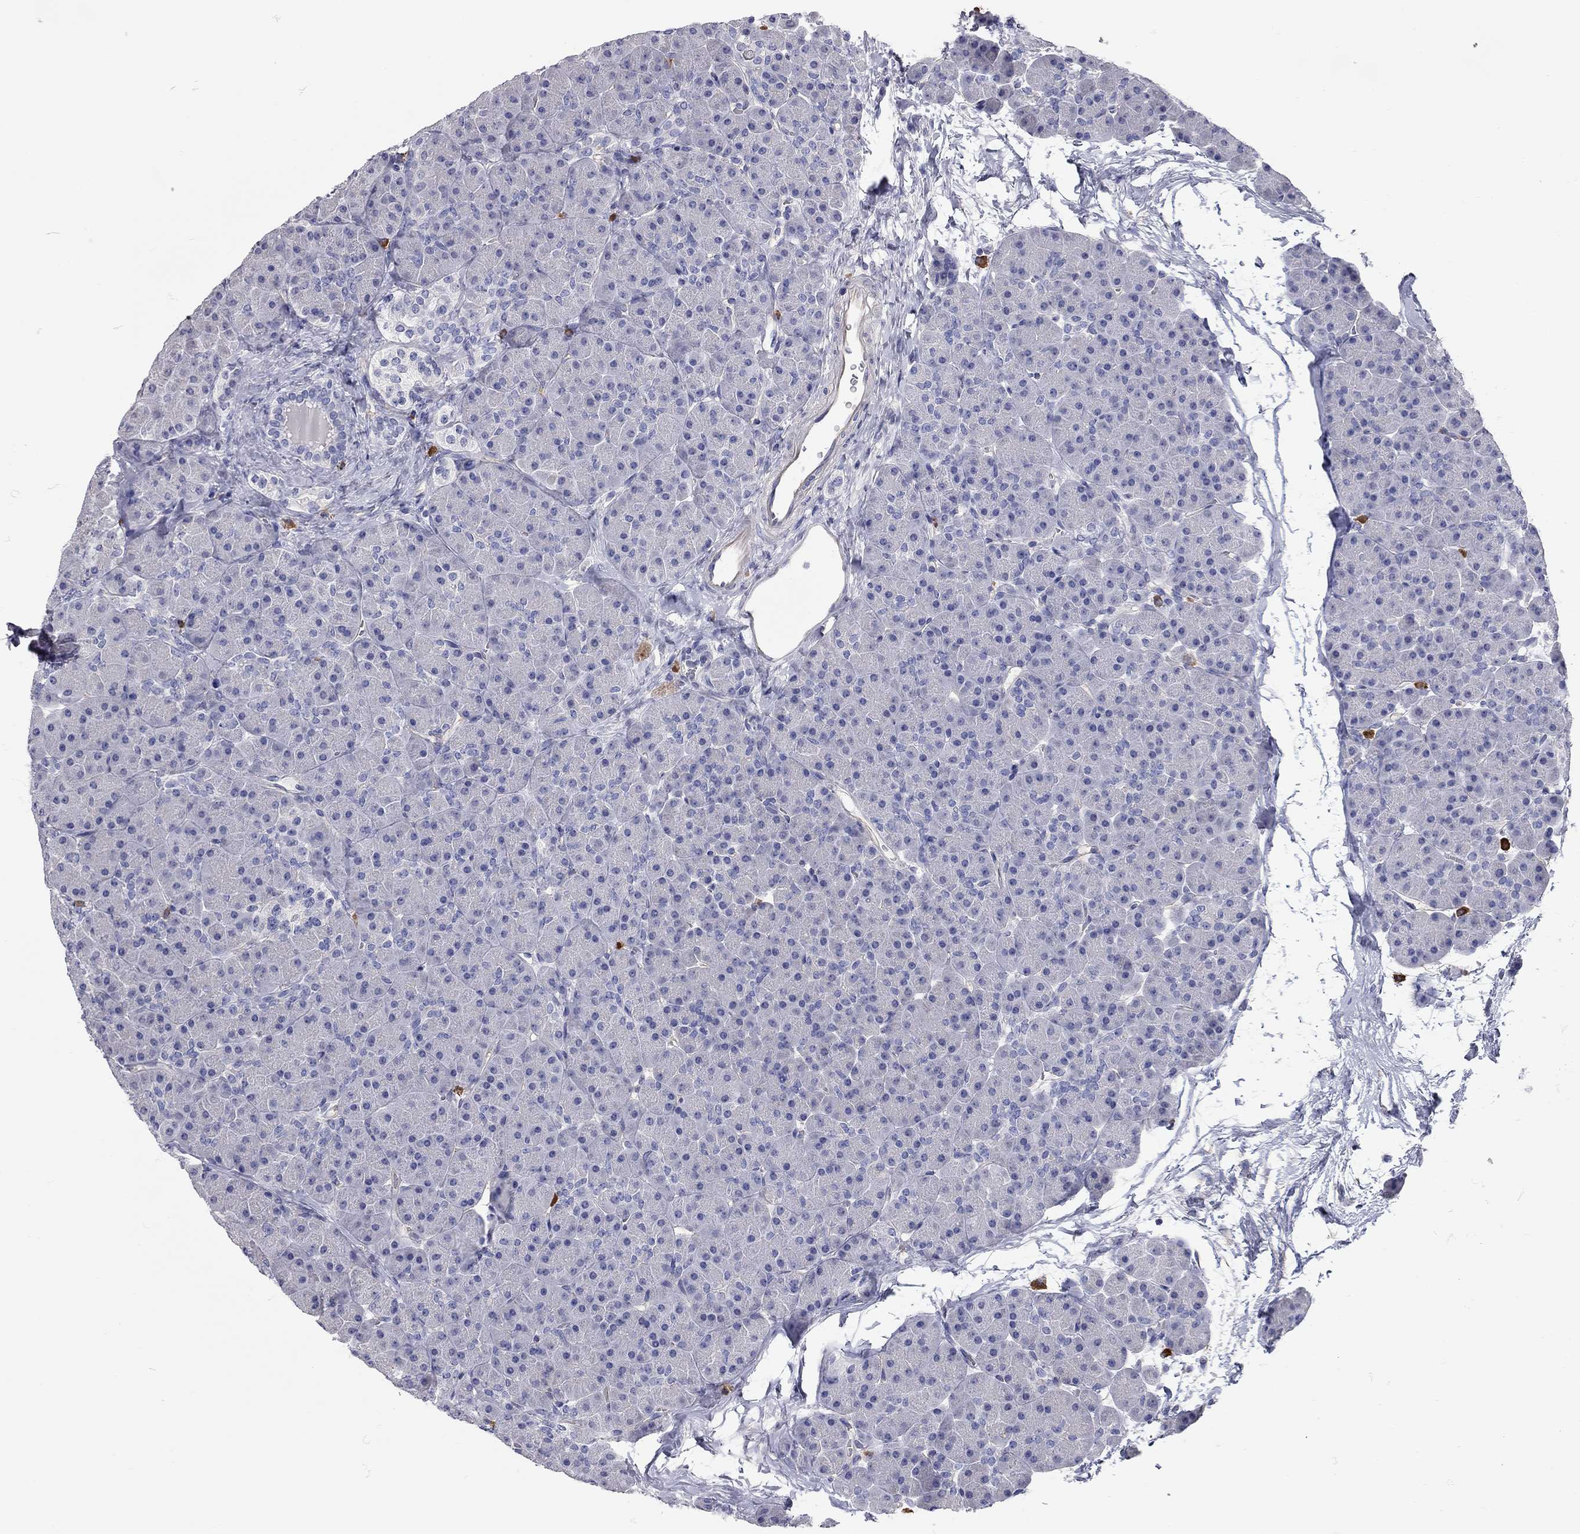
{"staining": {"intensity": "negative", "quantity": "none", "location": "none"}, "tissue": "pancreas", "cell_type": "Exocrine glandular cells", "image_type": "normal", "snomed": [{"axis": "morphology", "description": "Normal tissue, NOS"}, {"axis": "topography", "description": "Pancreas"}], "caption": "Immunohistochemistry (IHC) of unremarkable human pancreas displays no expression in exocrine glandular cells. (Stains: DAB (3,3'-diaminobenzidine) IHC with hematoxylin counter stain, Microscopy: brightfield microscopy at high magnification).", "gene": "C10orf90", "patient": {"sex": "female", "age": 44}}